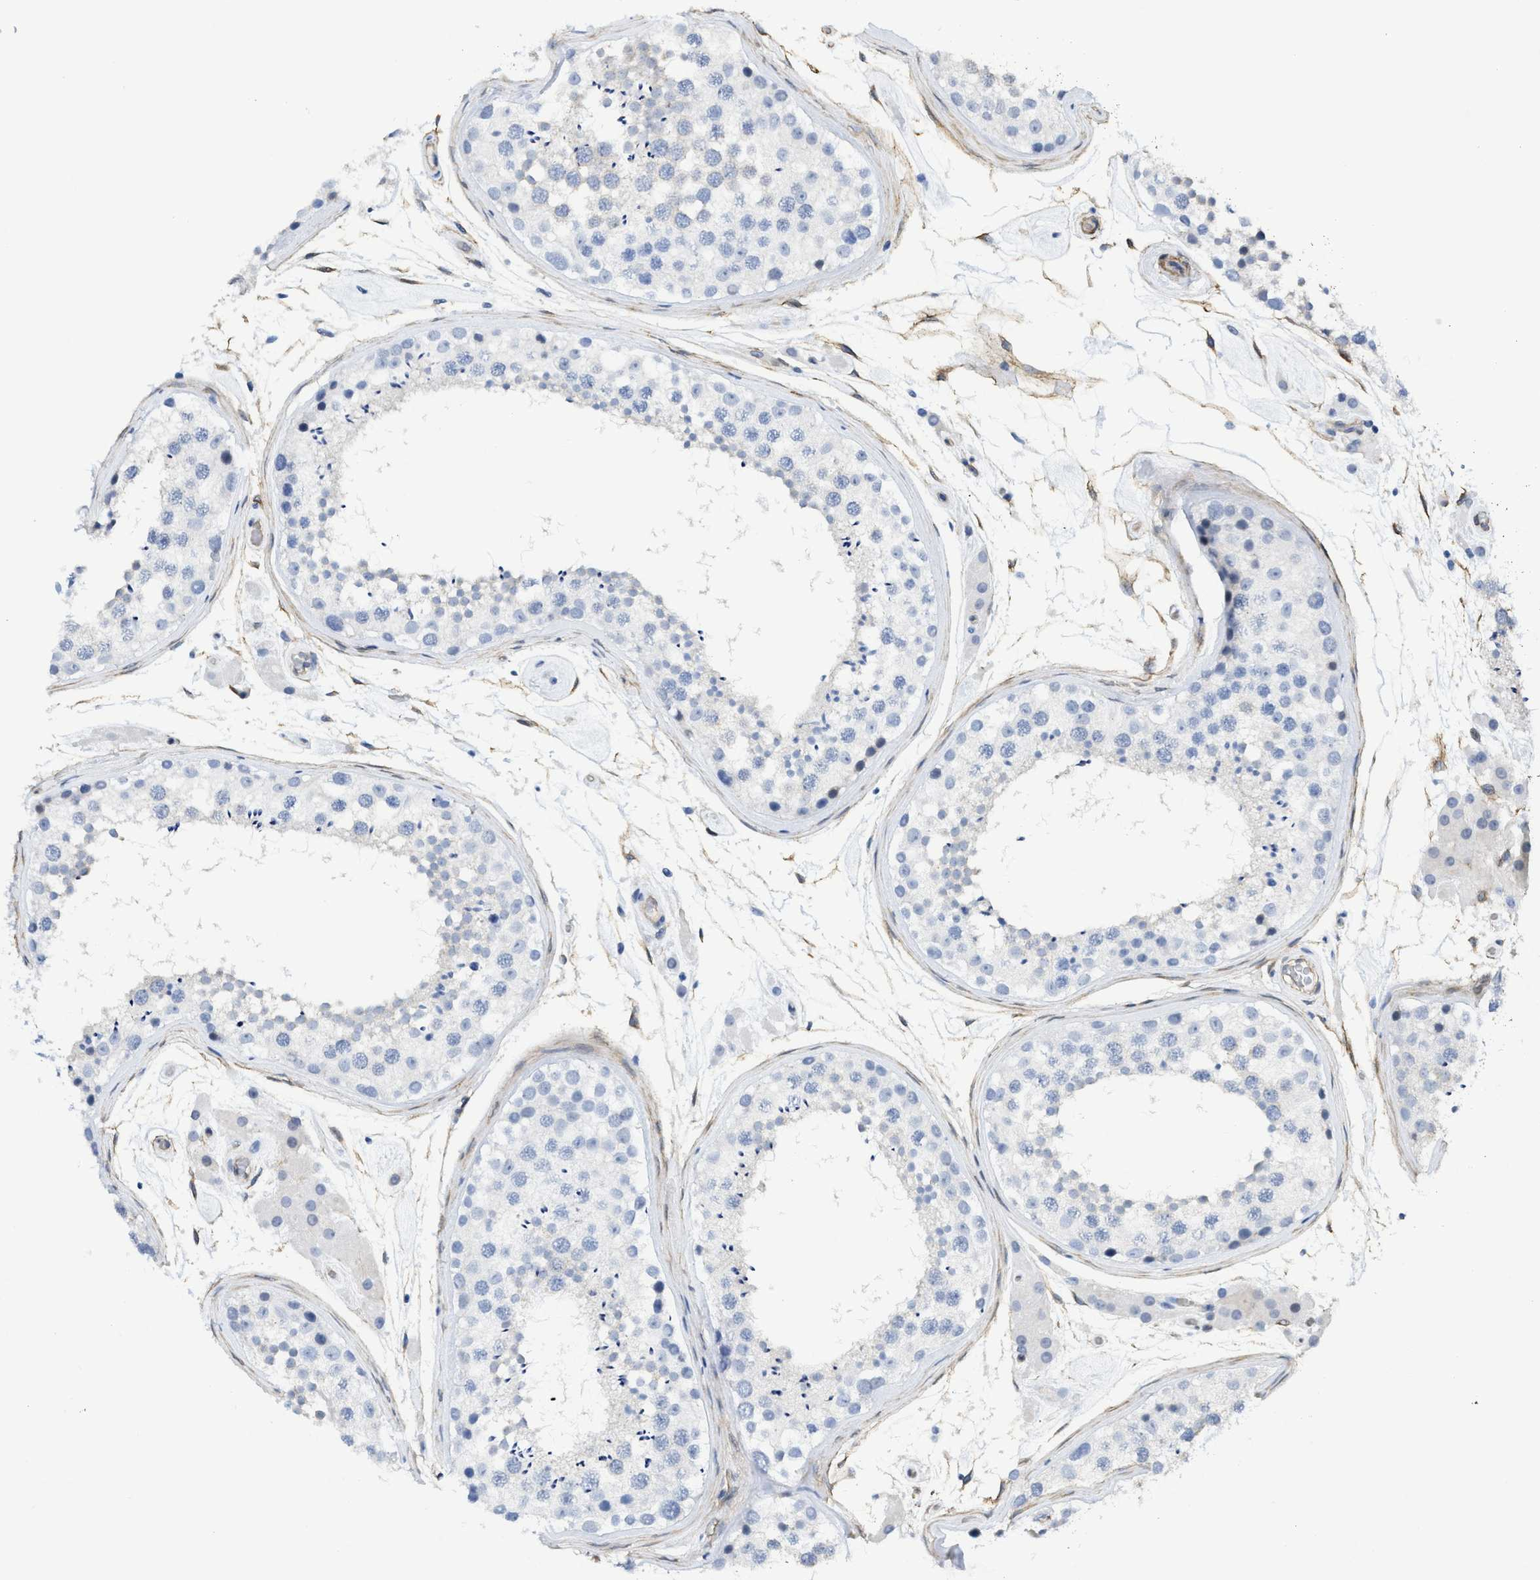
{"staining": {"intensity": "negative", "quantity": "none", "location": "none"}, "tissue": "testis", "cell_type": "Cells in seminiferous ducts", "image_type": "normal", "snomed": [{"axis": "morphology", "description": "Normal tissue, NOS"}, {"axis": "topography", "description": "Testis"}], "caption": "Benign testis was stained to show a protein in brown. There is no significant staining in cells in seminiferous ducts.", "gene": "TUB", "patient": {"sex": "male", "age": 46}}